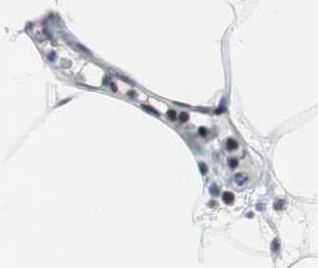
{"staining": {"intensity": "weak", "quantity": ">75%", "location": "nuclear"}, "tissue": "adipose tissue", "cell_type": "Adipocytes", "image_type": "normal", "snomed": [{"axis": "morphology", "description": "Normal tissue, NOS"}, {"axis": "morphology", "description": "Duct carcinoma"}, {"axis": "topography", "description": "Breast"}, {"axis": "topography", "description": "Adipose tissue"}], "caption": "Brown immunohistochemical staining in benign human adipose tissue exhibits weak nuclear positivity in approximately >75% of adipocytes.", "gene": "HDAC3", "patient": {"sex": "female", "age": 37}}